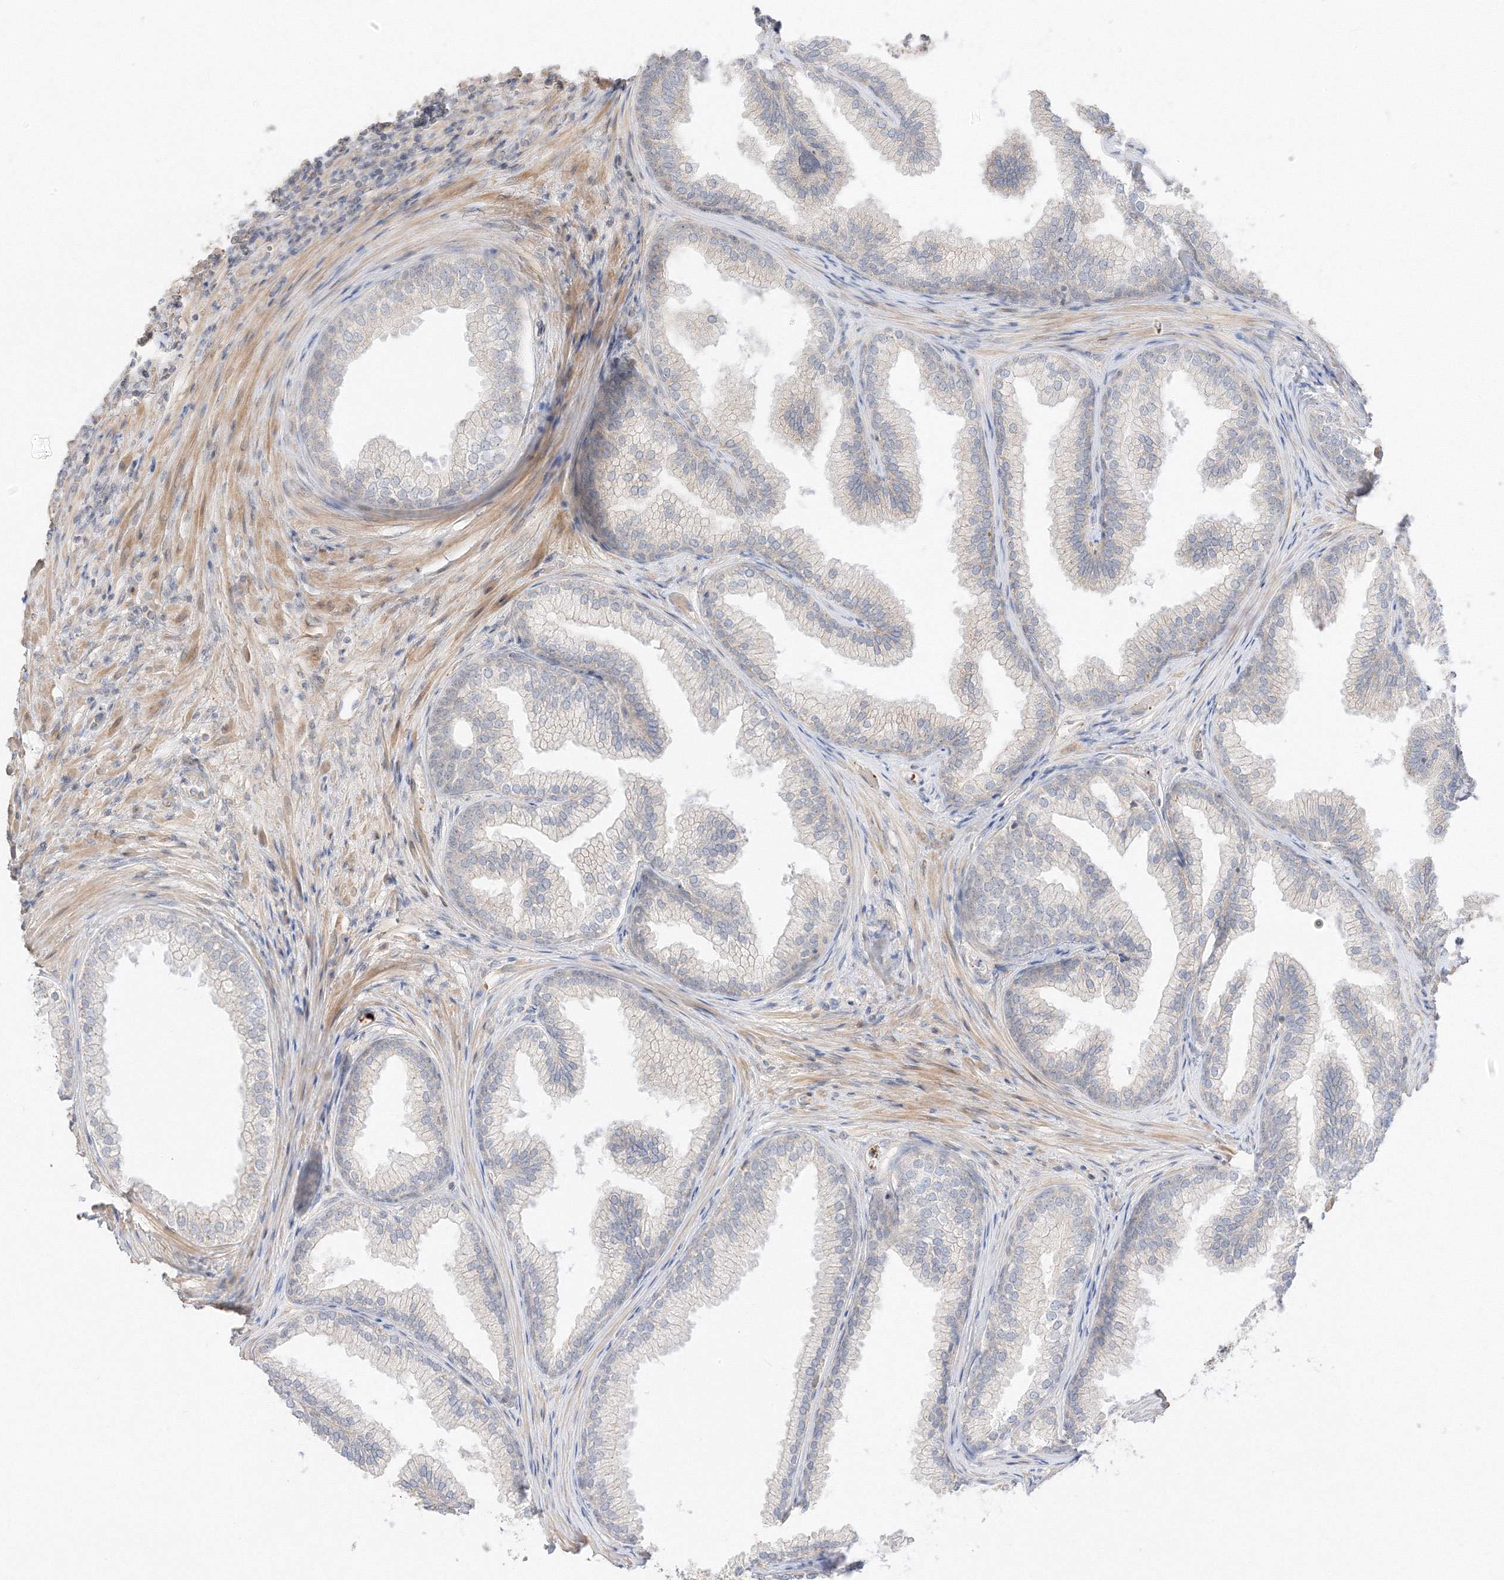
{"staining": {"intensity": "weak", "quantity": "<25%", "location": "cytoplasmic/membranous"}, "tissue": "prostate", "cell_type": "Glandular cells", "image_type": "normal", "snomed": [{"axis": "morphology", "description": "Normal tissue, NOS"}, {"axis": "topography", "description": "Prostate"}], "caption": "The histopathology image exhibits no staining of glandular cells in unremarkable prostate. (DAB (3,3'-diaminobenzidine) immunohistochemistry, high magnification).", "gene": "ETAA1", "patient": {"sex": "male", "age": 76}}